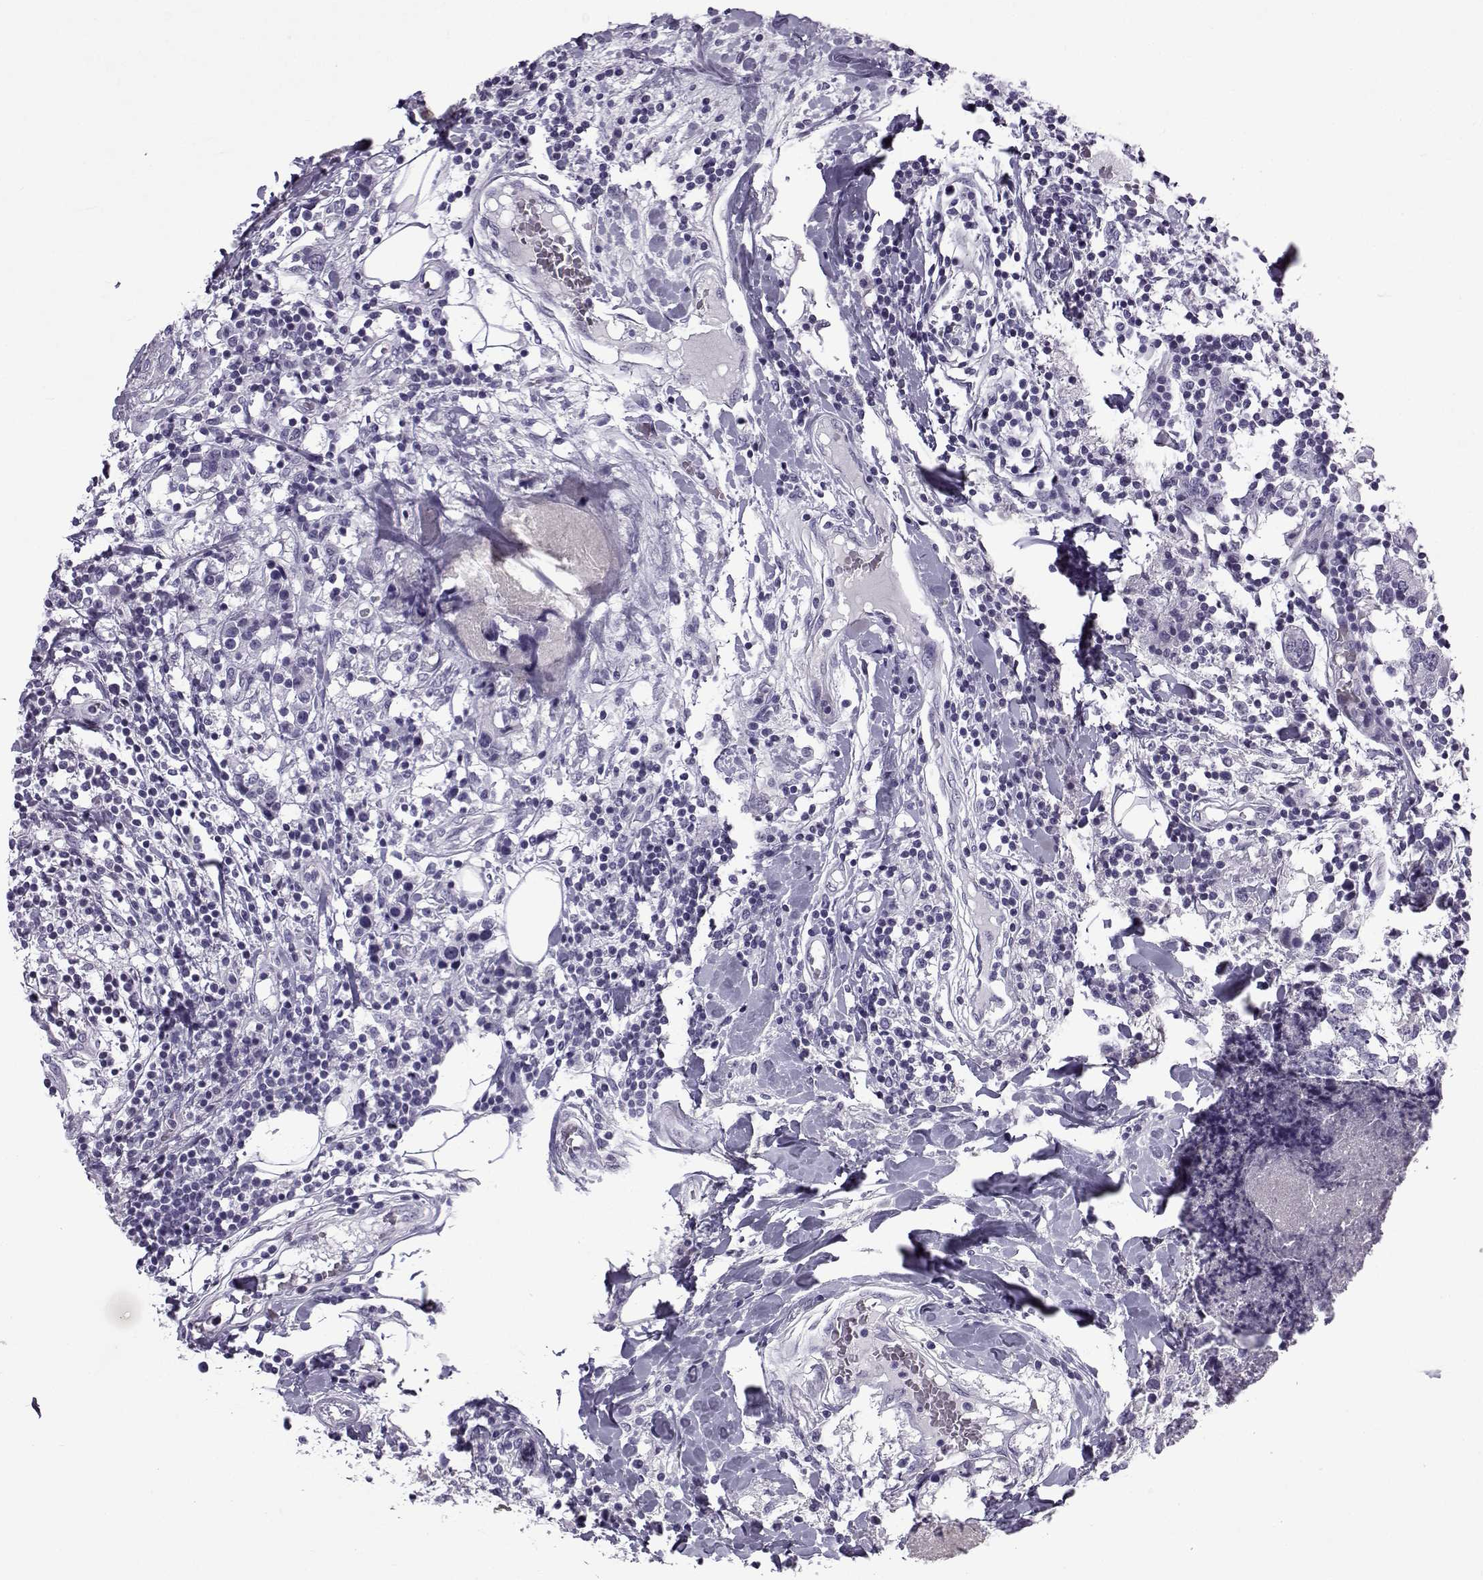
{"staining": {"intensity": "negative", "quantity": "none", "location": "none"}, "tissue": "breast cancer", "cell_type": "Tumor cells", "image_type": "cancer", "snomed": [{"axis": "morphology", "description": "Lobular carcinoma"}, {"axis": "topography", "description": "Breast"}], "caption": "Immunohistochemistry histopathology image of neoplastic tissue: human breast lobular carcinoma stained with DAB shows no significant protein staining in tumor cells.", "gene": "OIP5", "patient": {"sex": "female", "age": 59}}